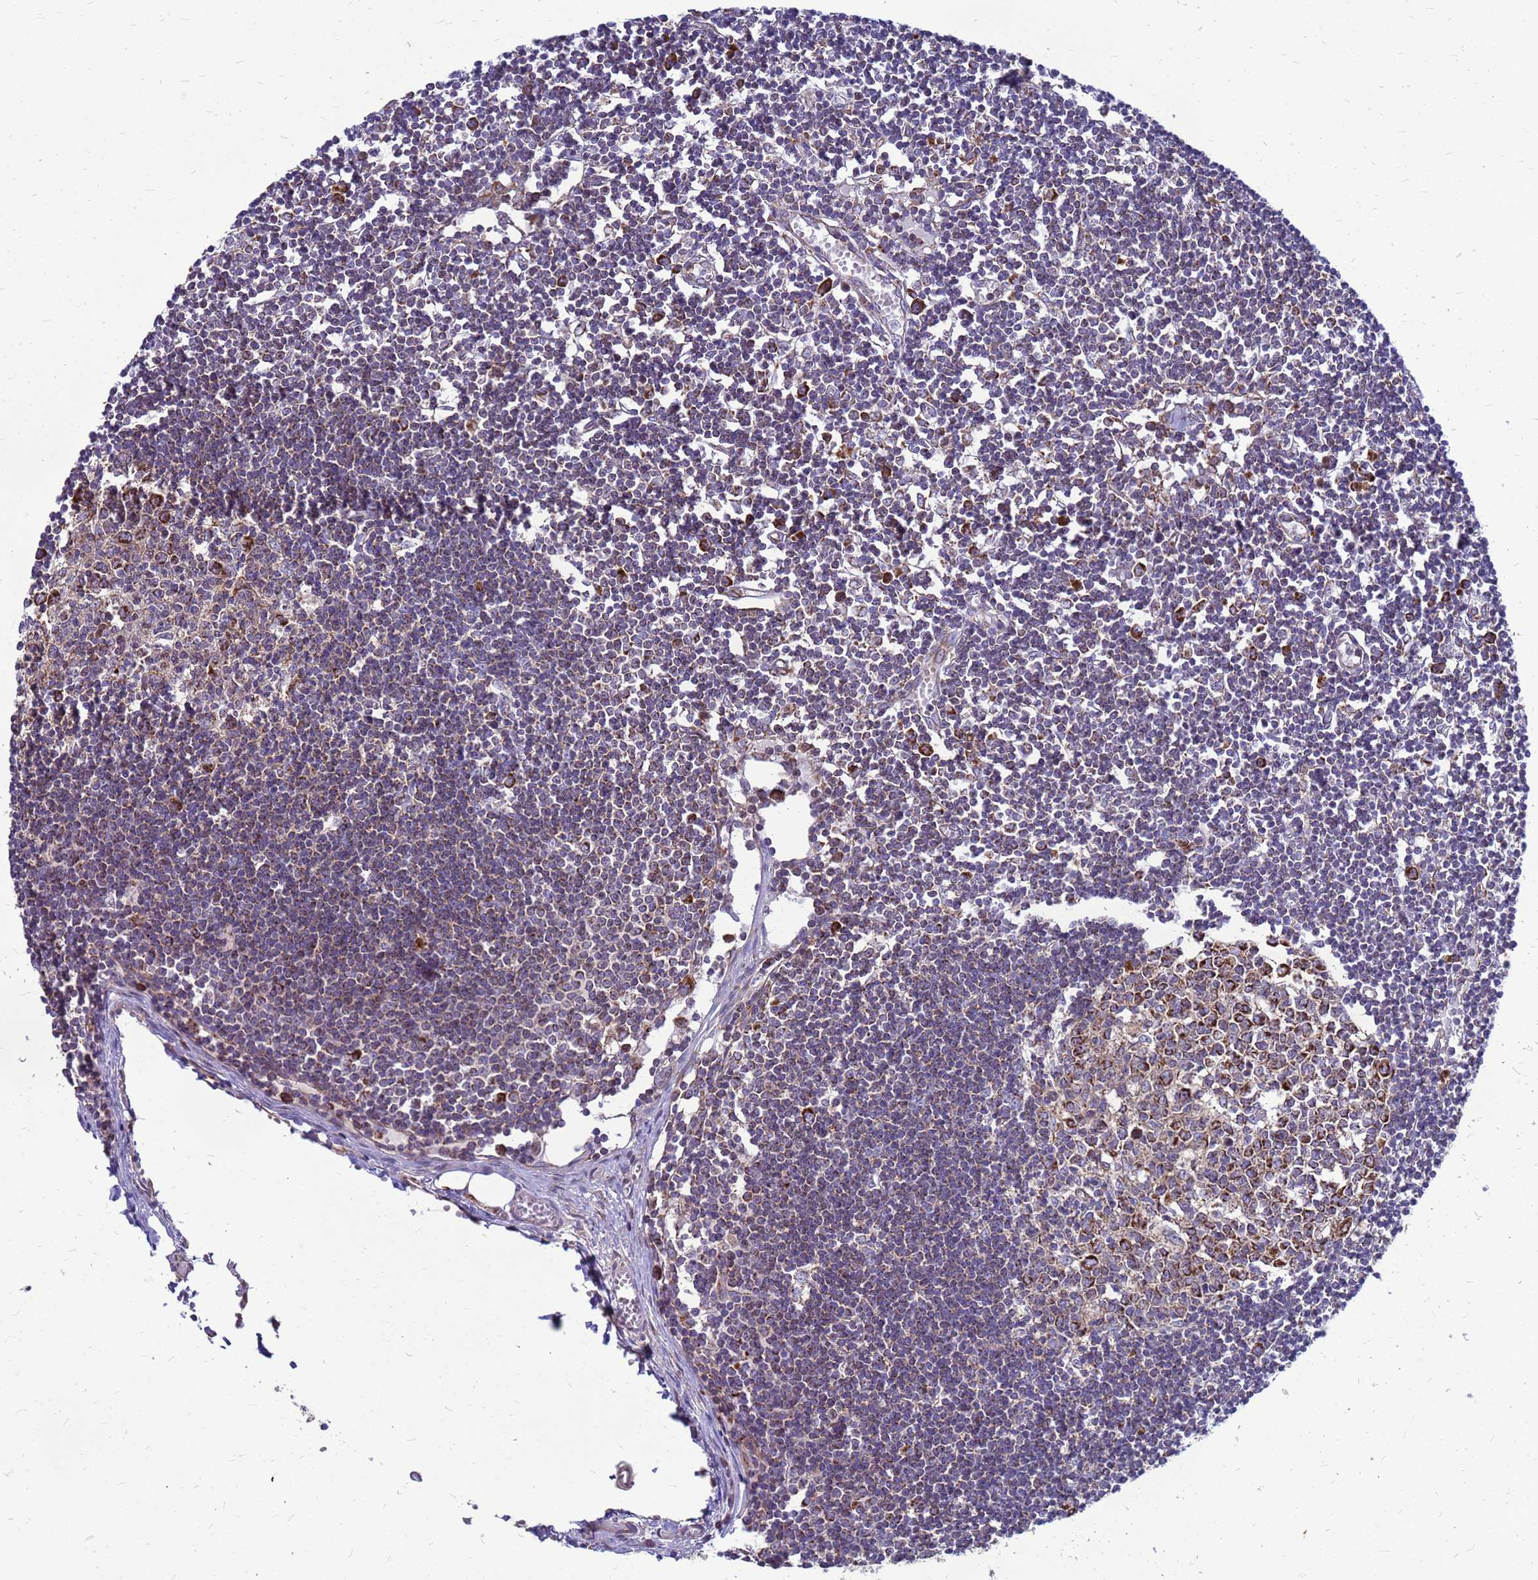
{"staining": {"intensity": "strong", "quantity": ">75%", "location": "cytoplasmic/membranous"}, "tissue": "lymph node", "cell_type": "Germinal center cells", "image_type": "normal", "snomed": [{"axis": "morphology", "description": "Normal tissue, NOS"}, {"axis": "topography", "description": "Lymph node"}], "caption": "Germinal center cells reveal high levels of strong cytoplasmic/membranous staining in approximately >75% of cells in benign human lymph node. (Brightfield microscopy of DAB IHC at high magnification).", "gene": "FSTL4", "patient": {"sex": "female", "age": 11}}